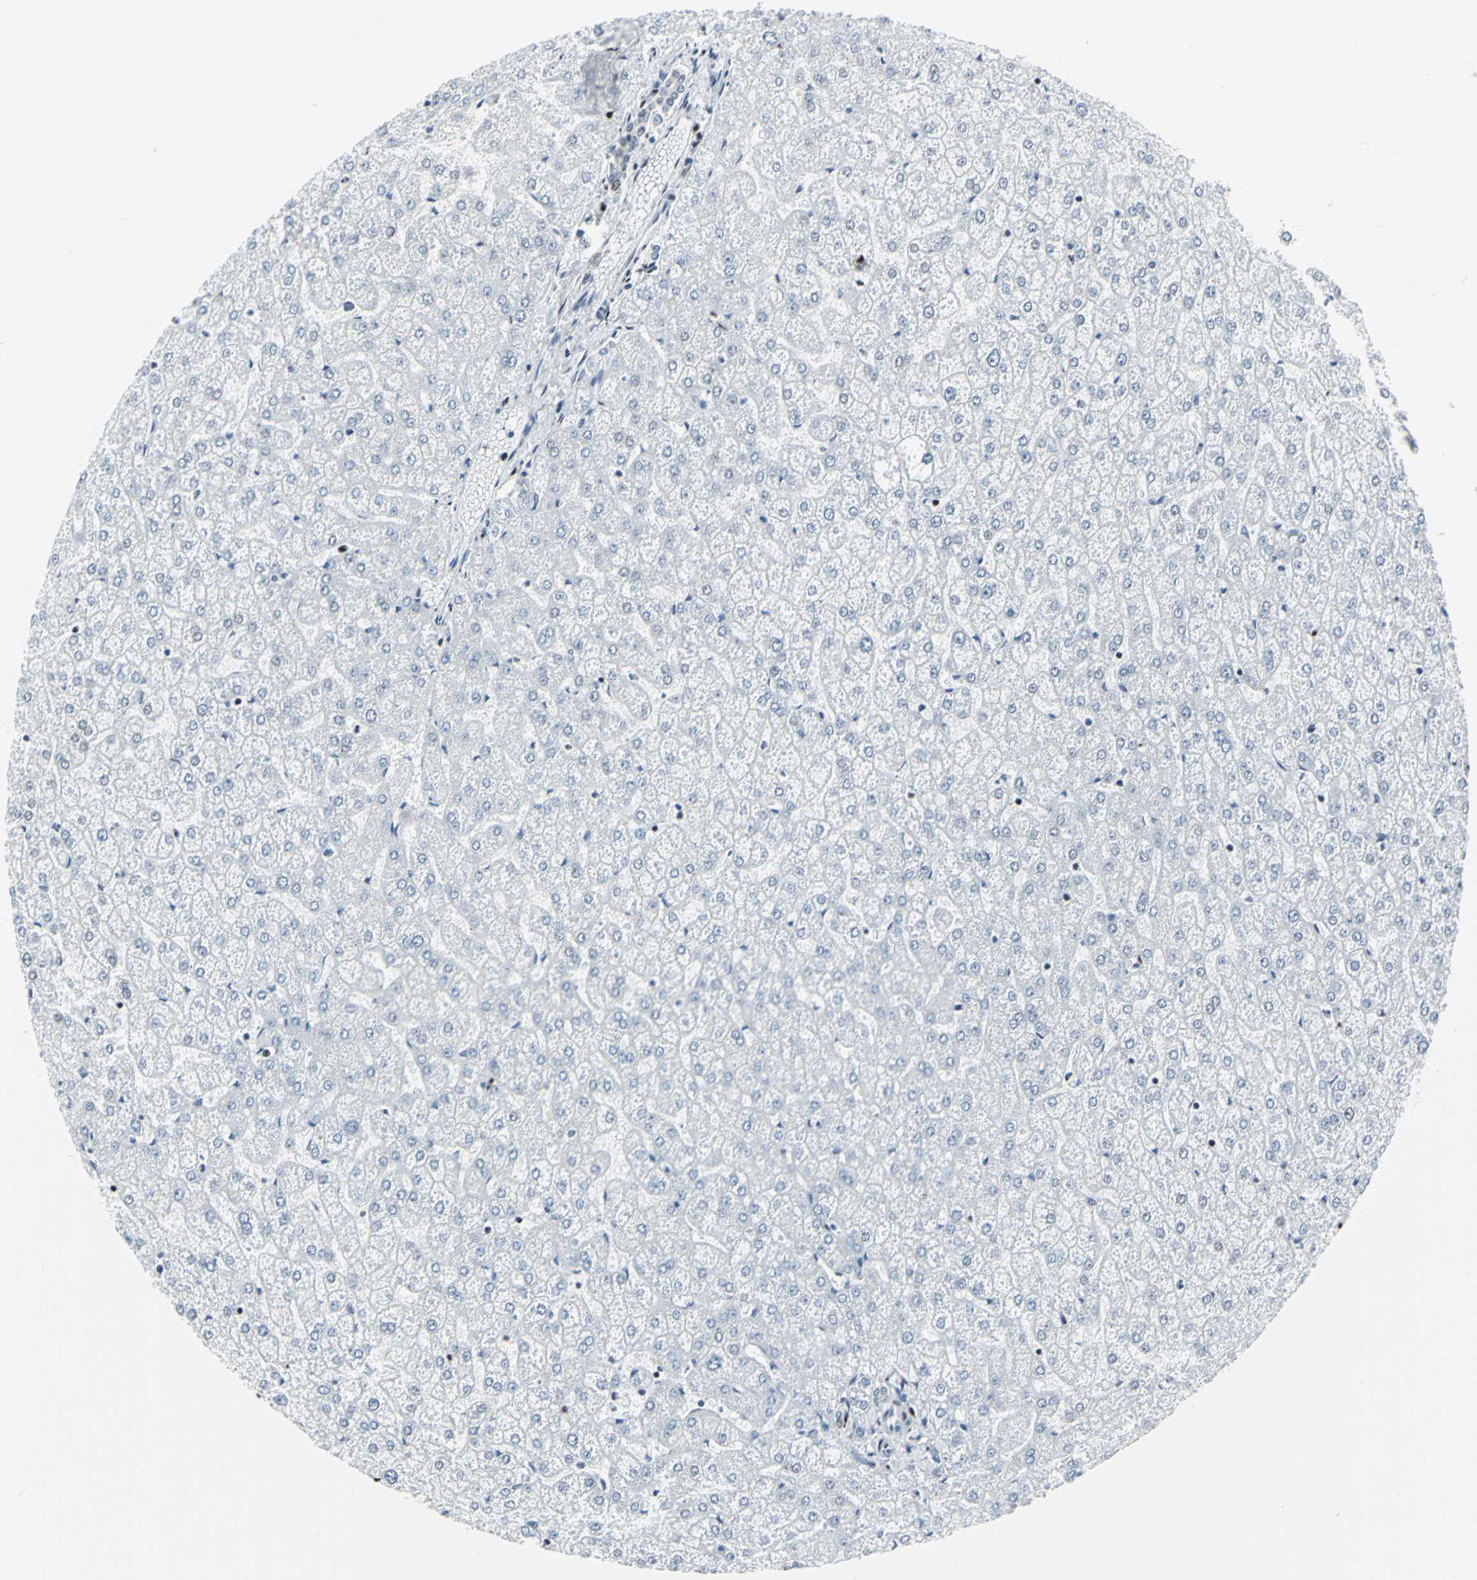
{"staining": {"intensity": "negative", "quantity": "none", "location": "none"}, "tissue": "liver", "cell_type": "Cholangiocytes", "image_type": "normal", "snomed": [{"axis": "morphology", "description": "Normal tissue, NOS"}, {"axis": "topography", "description": "Liver"}], "caption": "Immunohistochemistry photomicrograph of unremarkable liver: human liver stained with DAB exhibits no significant protein staining in cholangiocytes.", "gene": "HDAC2", "patient": {"sex": "female", "age": 32}}